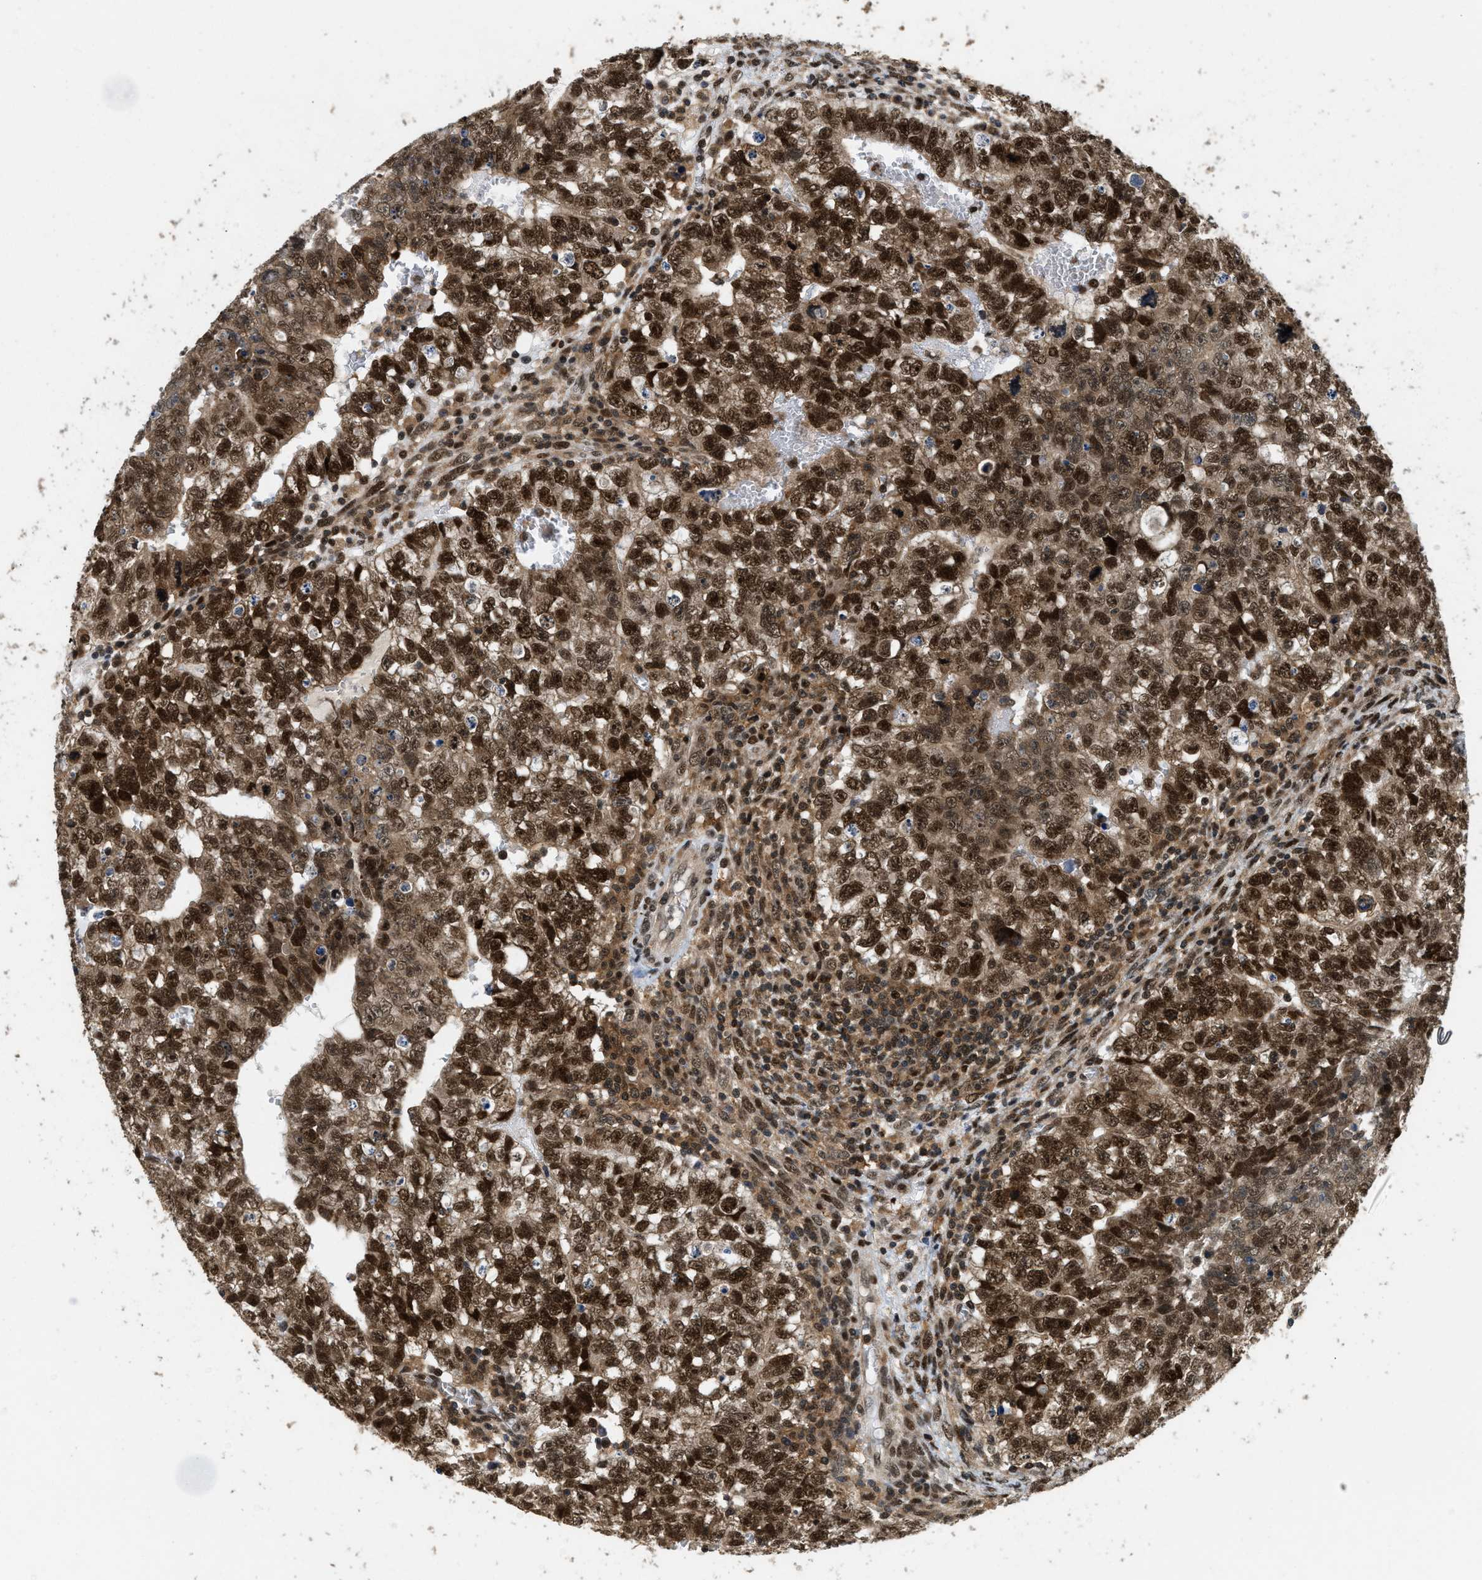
{"staining": {"intensity": "strong", "quantity": ">75%", "location": "cytoplasmic/membranous,nuclear"}, "tissue": "testis cancer", "cell_type": "Tumor cells", "image_type": "cancer", "snomed": [{"axis": "morphology", "description": "Seminoma, NOS"}, {"axis": "morphology", "description": "Carcinoma, Embryonal, NOS"}, {"axis": "topography", "description": "Testis"}], "caption": "Human testis embryonal carcinoma stained for a protein (brown) demonstrates strong cytoplasmic/membranous and nuclear positive staining in about >75% of tumor cells.", "gene": "ATF7IP", "patient": {"sex": "male", "age": 38}}